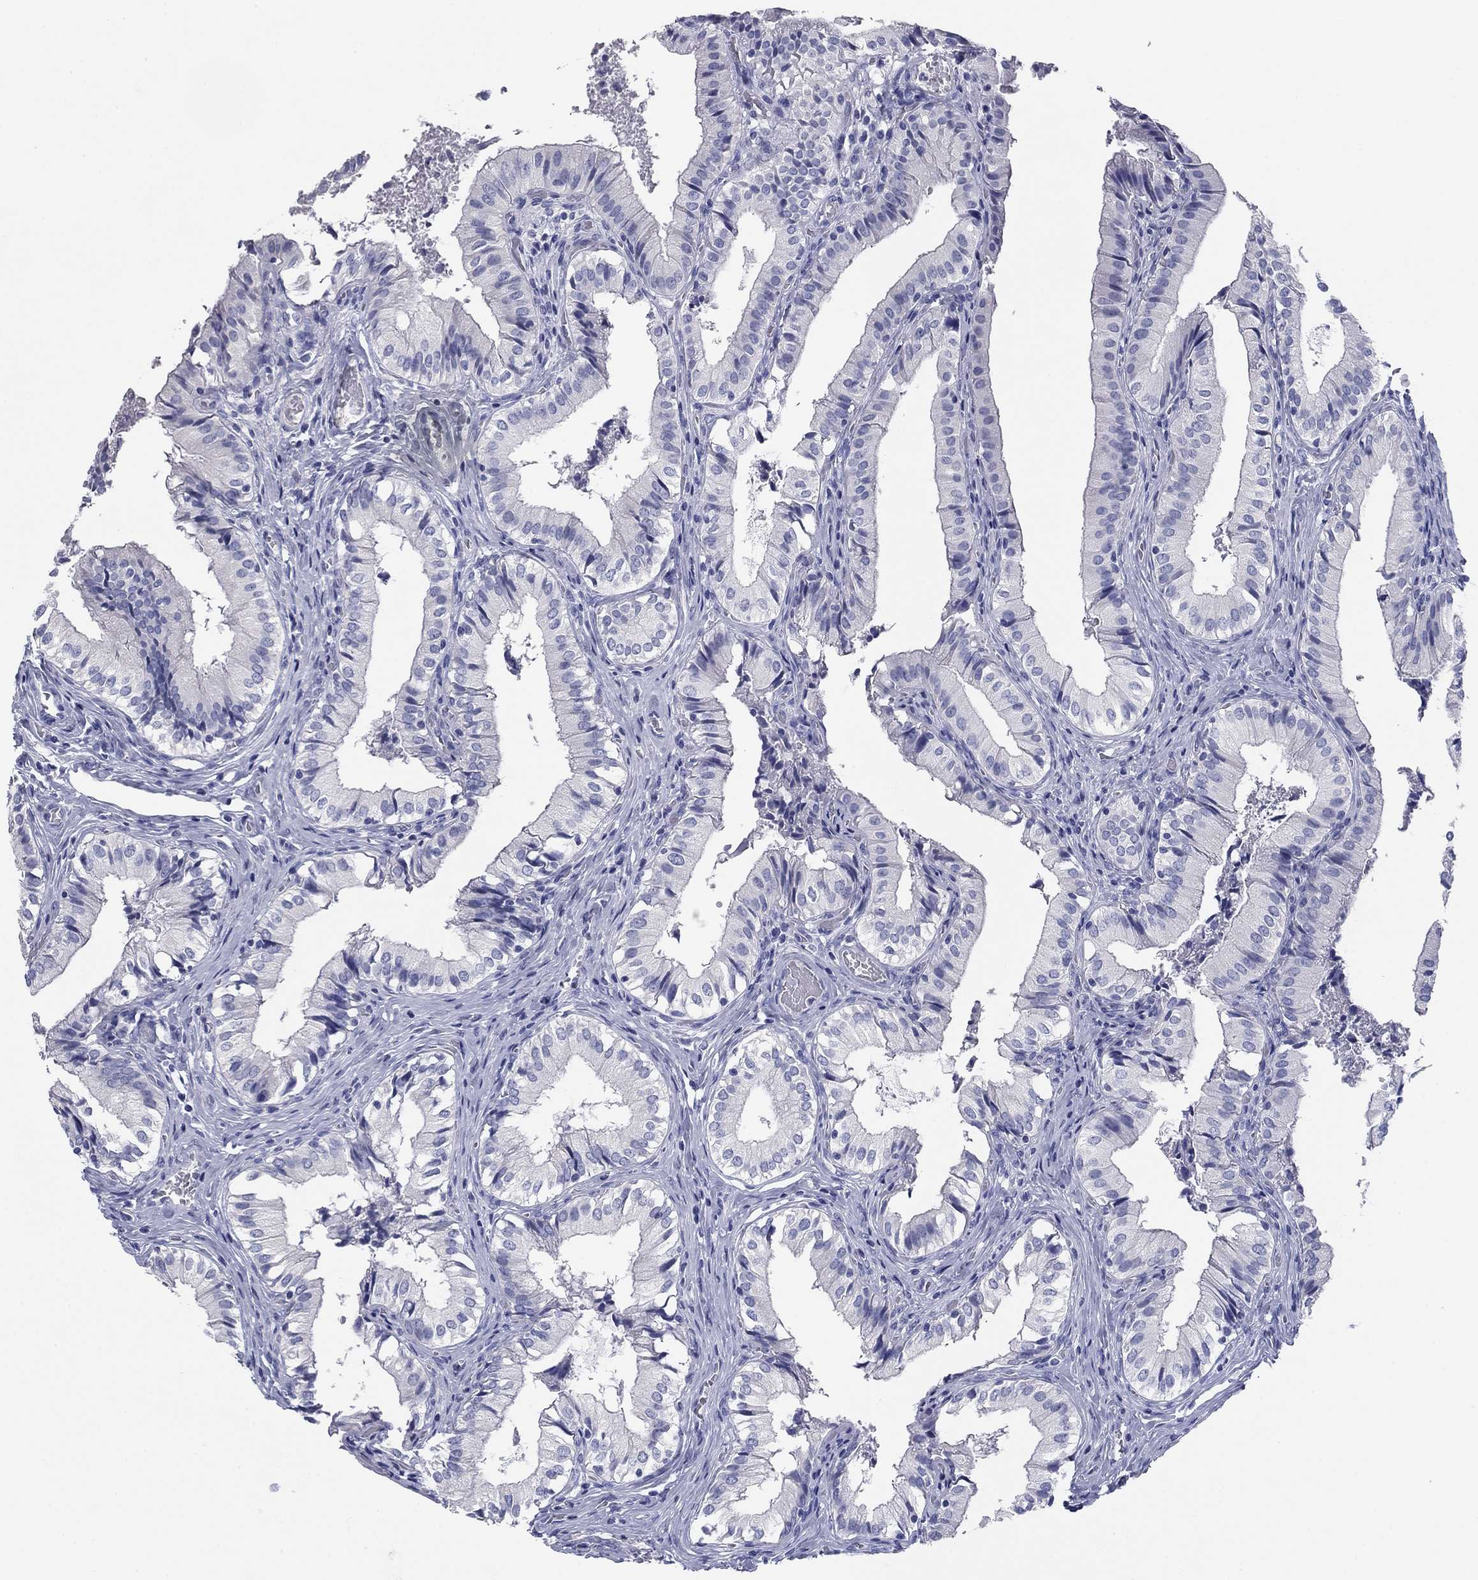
{"staining": {"intensity": "negative", "quantity": "none", "location": "none"}, "tissue": "gallbladder", "cell_type": "Glandular cells", "image_type": "normal", "snomed": [{"axis": "morphology", "description": "Normal tissue, NOS"}, {"axis": "topography", "description": "Gallbladder"}], "caption": "Benign gallbladder was stained to show a protein in brown. There is no significant expression in glandular cells.", "gene": "KCNH1", "patient": {"sex": "female", "age": 47}}